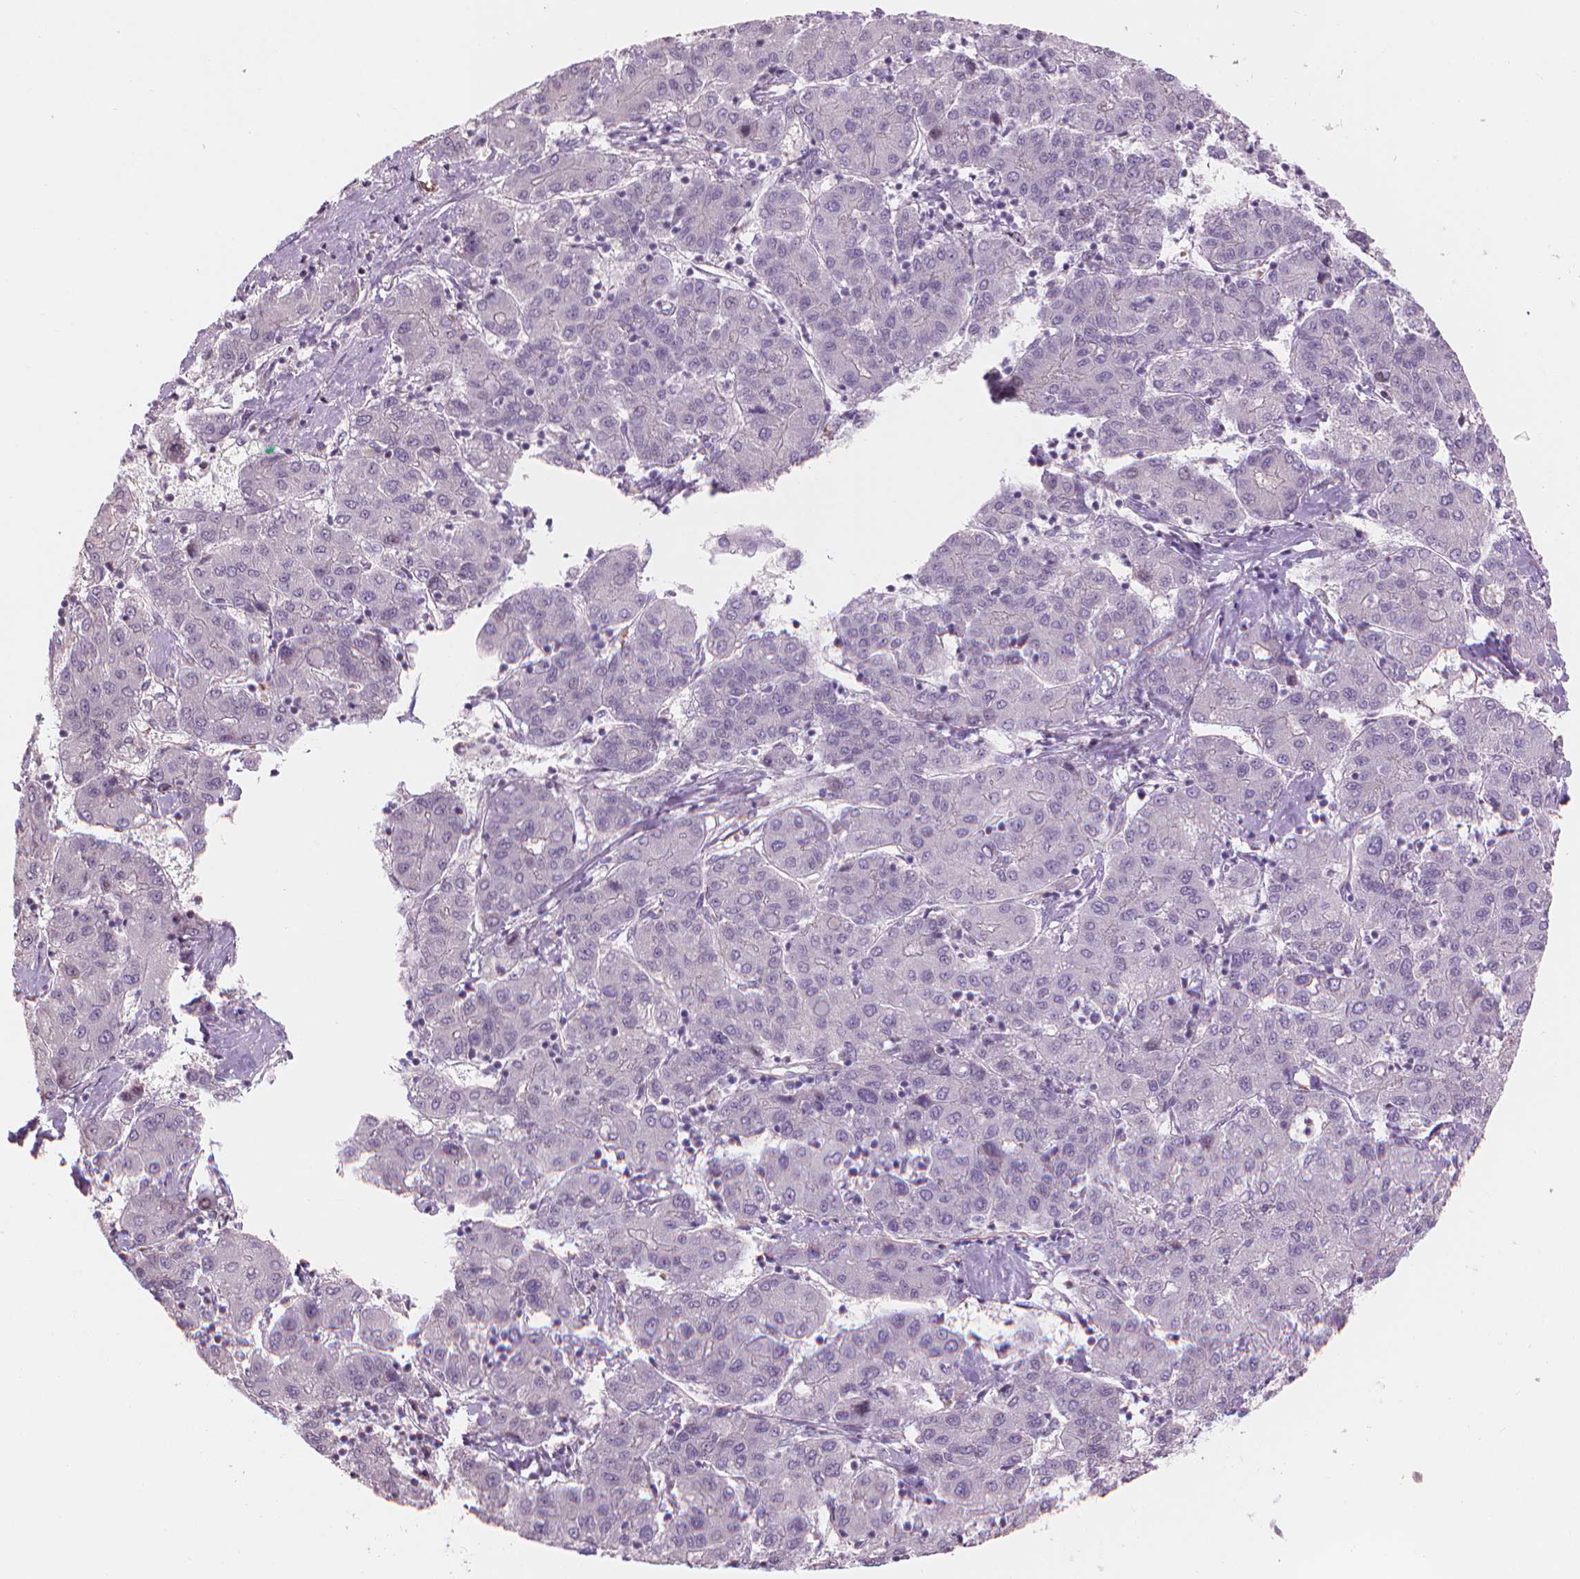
{"staining": {"intensity": "negative", "quantity": "none", "location": "none"}, "tissue": "liver cancer", "cell_type": "Tumor cells", "image_type": "cancer", "snomed": [{"axis": "morphology", "description": "Carcinoma, Hepatocellular, NOS"}, {"axis": "topography", "description": "Liver"}], "caption": "Immunohistochemistry photomicrograph of neoplastic tissue: human liver cancer (hepatocellular carcinoma) stained with DAB reveals no significant protein positivity in tumor cells.", "gene": "IFFO1", "patient": {"sex": "male", "age": 65}}